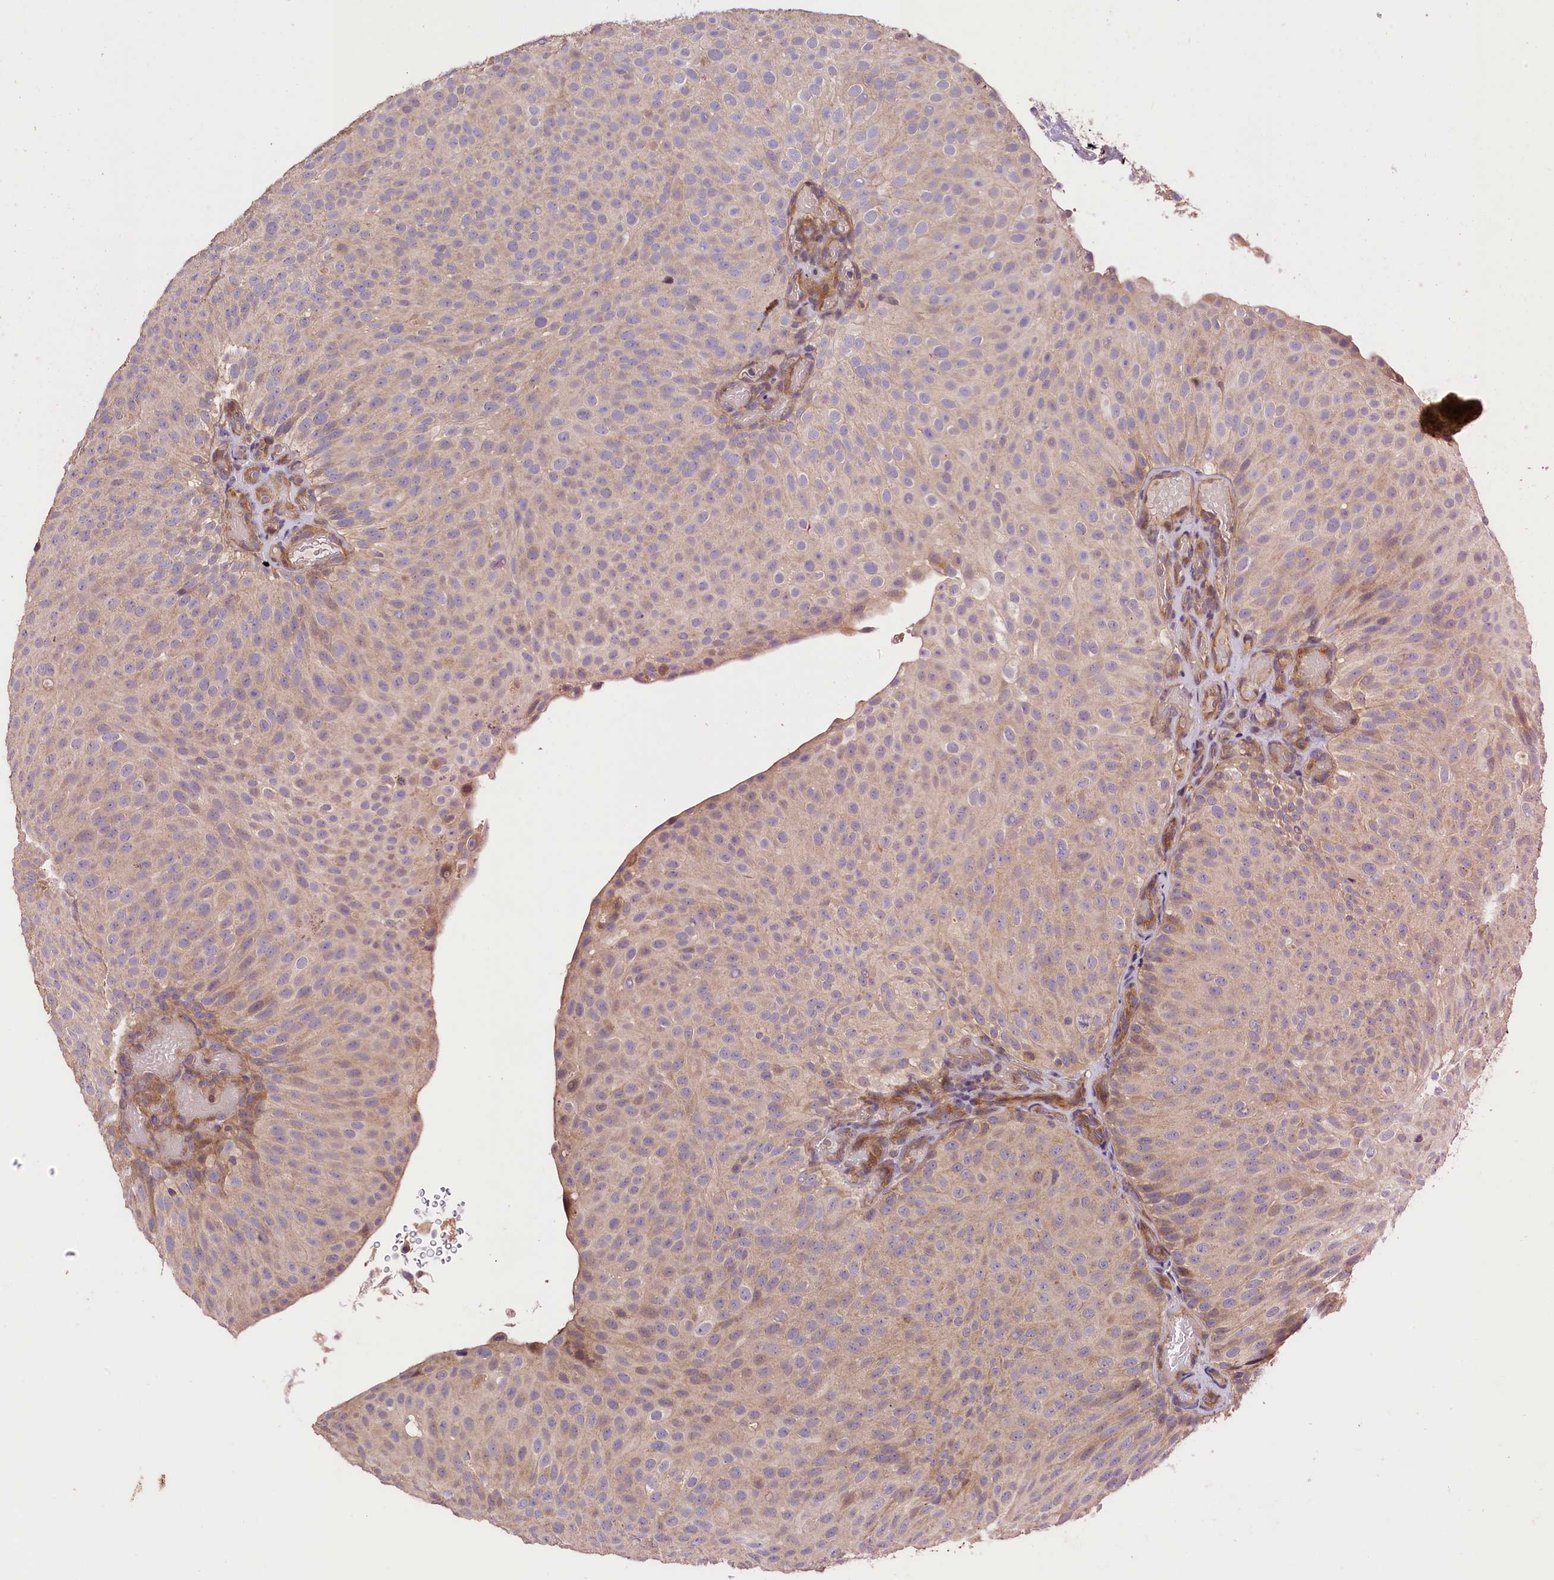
{"staining": {"intensity": "weak", "quantity": "25%-75%", "location": "cytoplasmic/membranous"}, "tissue": "urothelial cancer", "cell_type": "Tumor cells", "image_type": "cancer", "snomed": [{"axis": "morphology", "description": "Urothelial carcinoma, Low grade"}, {"axis": "topography", "description": "Urinary bladder"}], "caption": "Immunohistochemistry (IHC) staining of urothelial carcinoma (low-grade), which exhibits low levels of weak cytoplasmic/membranous staining in about 25%-75% of tumor cells indicating weak cytoplasmic/membranous protein expression. The staining was performed using DAB (brown) for protein detection and nuclei were counterstained in hematoxylin (blue).", "gene": "CES3", "patient": {"sex": "male", "age": 78}}